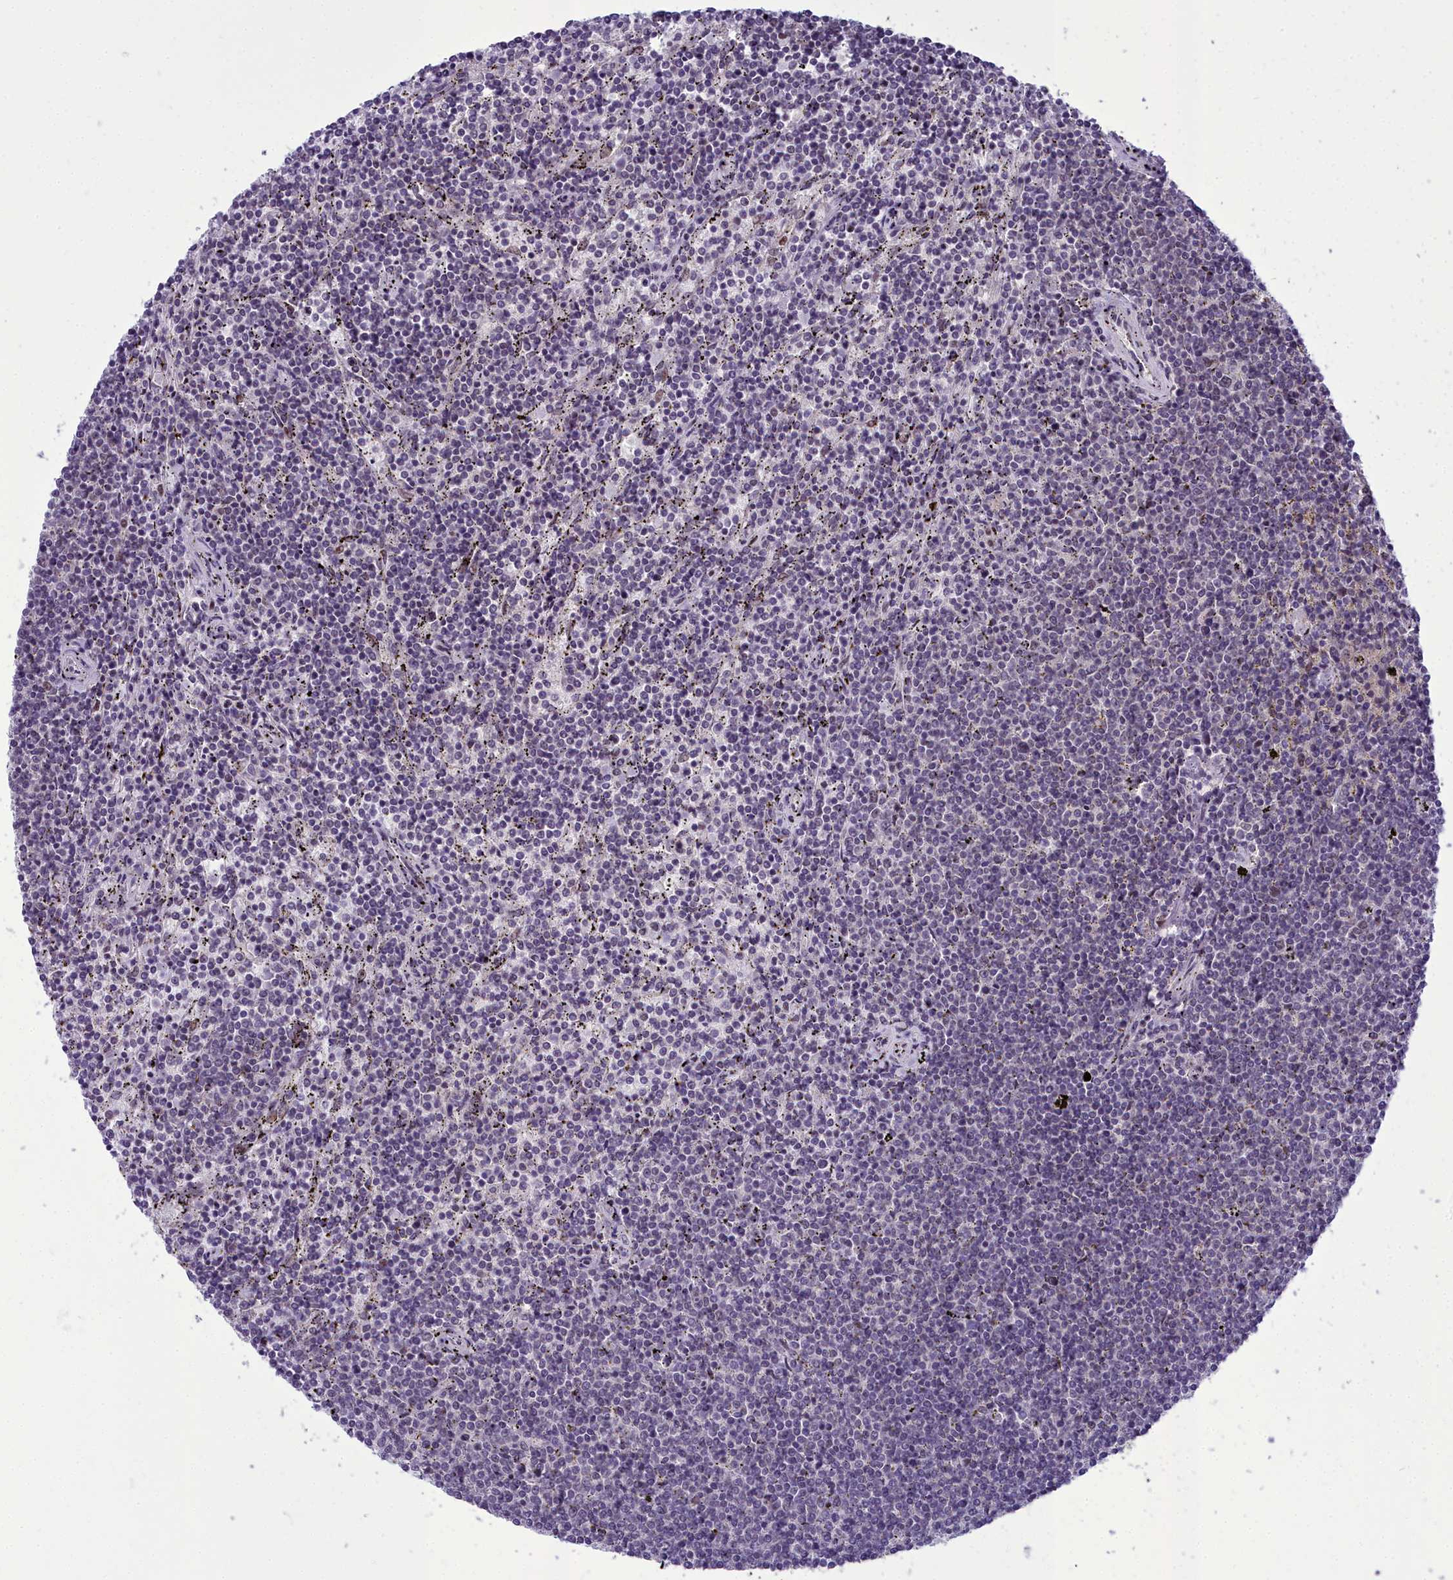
{"staining": {"intensity": "negative", "quantity": "none", "location": "none"}, "tissue": "lymphoma", "cell_type": "Tumor cells", "image_type": "cancer", "snomed": [{"axis": "morphology", "description": "Malignant lymphoma, non-Hodgkin's type, Low grade"}, {"axis": "topography", "description": "Spleen"}], "caption": "High power microscopy histopathology image of an immunohistochemistry (IHC) micrograph of malignant lymphoma, non-Hodgkin's type (low-grade), revealing no significant expression in tumor cells.", "gene": "CEACAM19", "patient": {"sex": "female", "age": 50}}